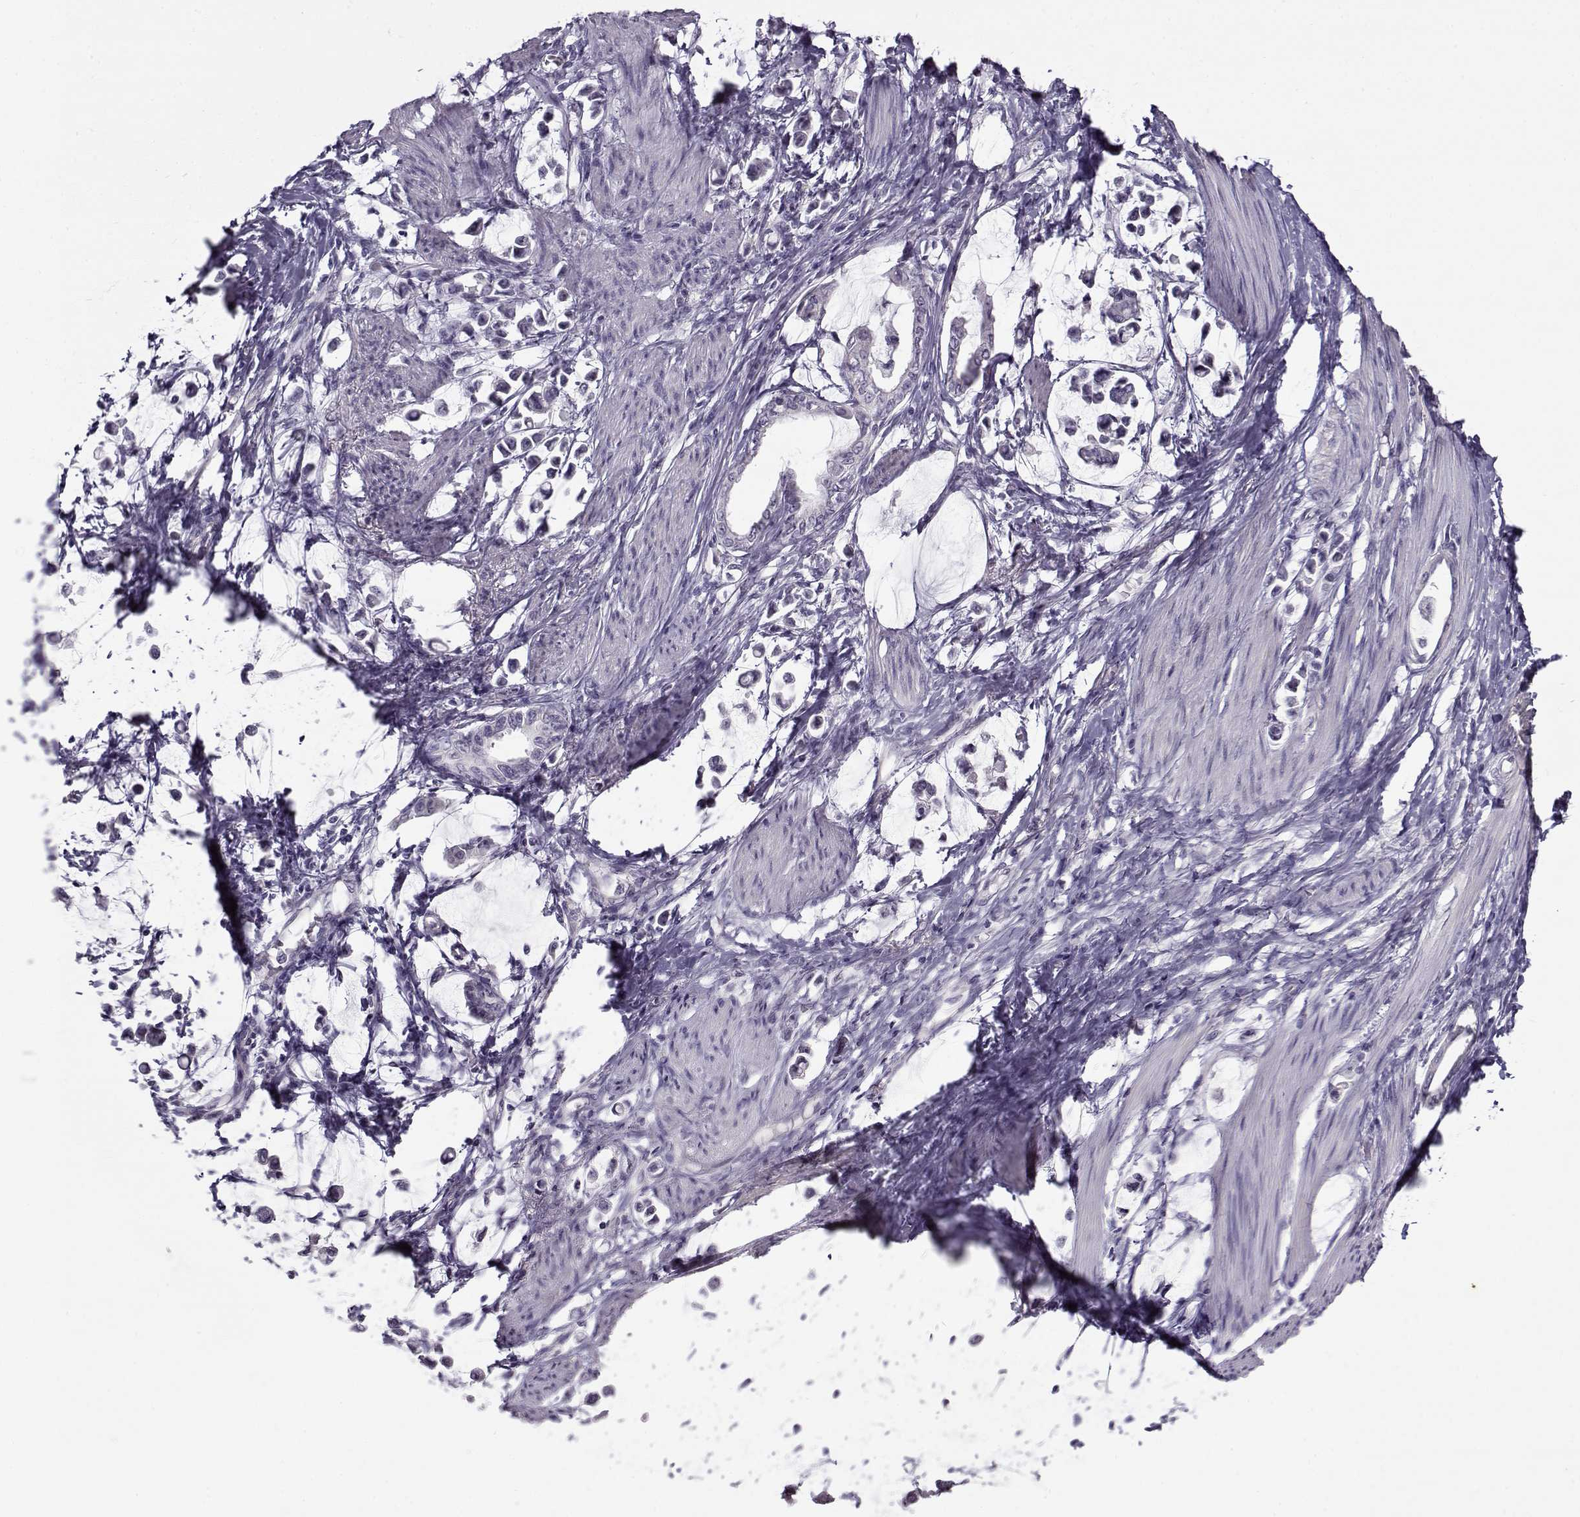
{"staining": {"intensity": "negative", "quantity": "none", "location": "none"}, "tissue": "stomach cancer", "cell_type": "Tumor cells", "image_type": "cancer", "snomed": [{"axis": "morphology", "description": "Adenocarcinoma, NOS"}, {"axis": "topography", "description": "Stomach"}], "caption": "This is an immunohistochemistry (IHC) micrograph of human adenocarcinoma (stomach). There is no positivity in tumor cells.", "gene": "TEX55", "patient": {"sex": "male", "age": 82}}